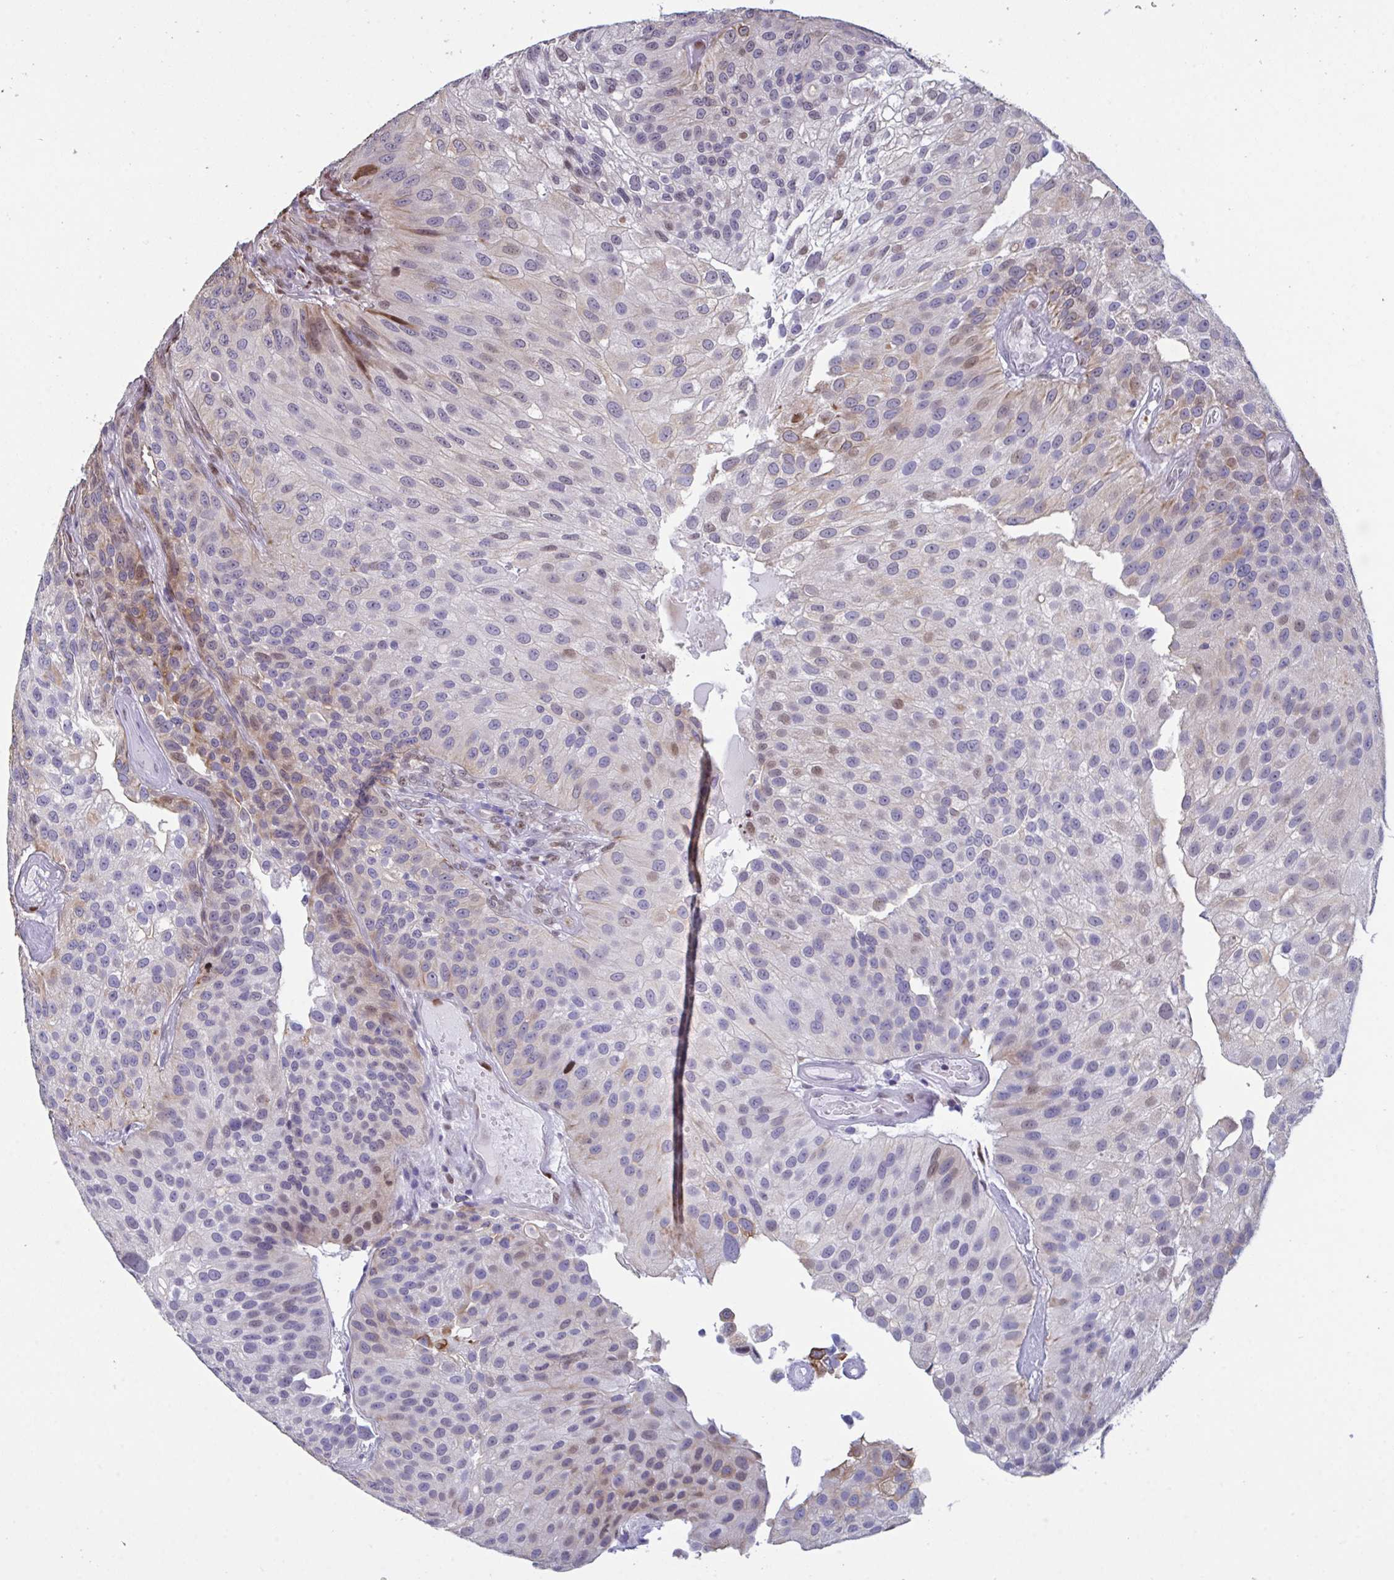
{"staining": {"intensity": "moderate", "quantity": "<25%", "location": "cytoplasmic/membranous,nuclear"}, "tissue": "urothelial cancer", "cell_type": "Tumor cells", "image_type": "cancer", "snomed": [{"axis": "morphology", "description": "Urothelial carcinoma, NOS"}, {"axis": "topography", "description": "Urinary bladder"}], "caption": "A low amount of moderate cytoplasmic/membranous and nuclear expression is identified in about <25% of tumor cells in transitional cell carcinoma tissue.", "gene": "PELI2", "patient": {"sex": "male", "age": 87}}